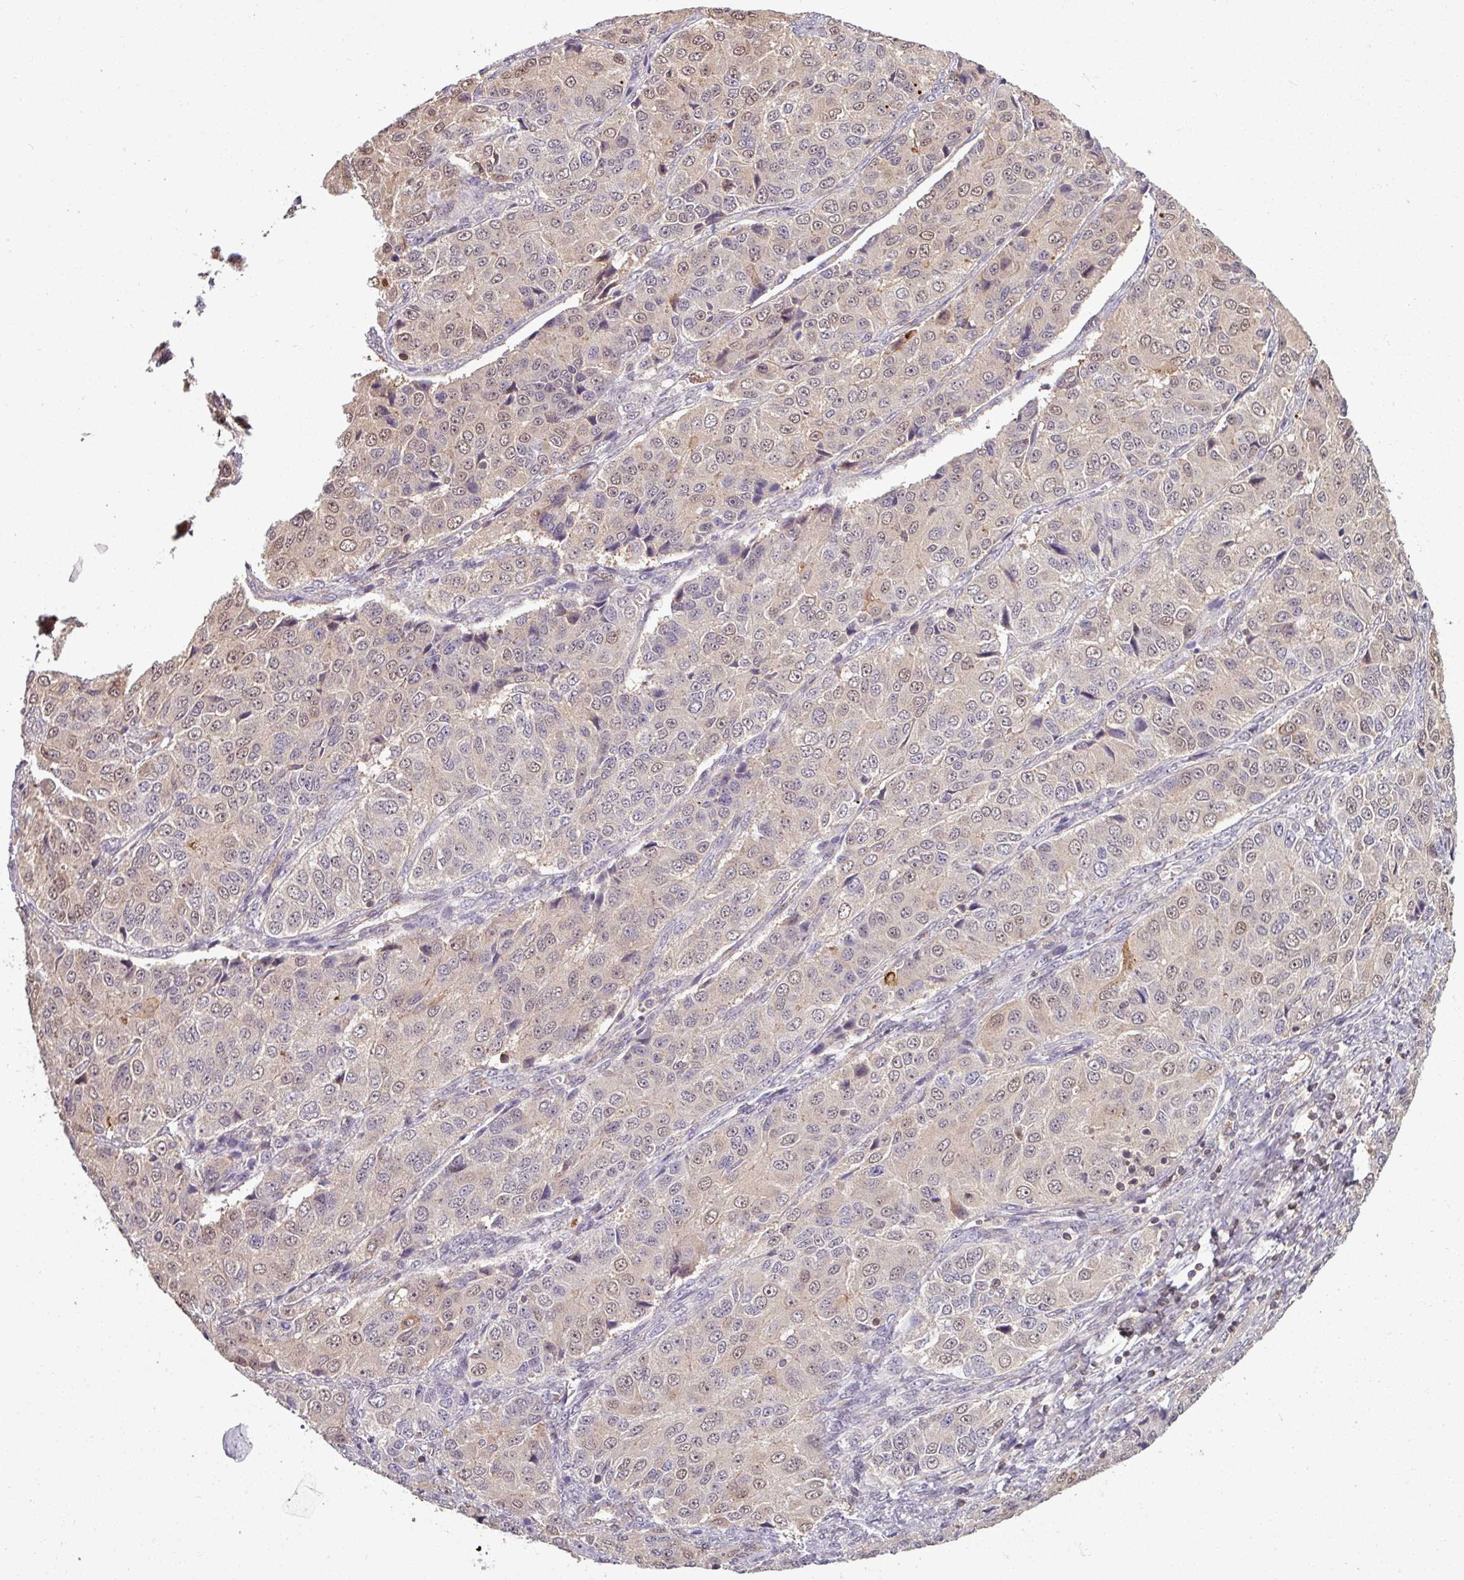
{"staining": {"intensity": "weak", "quantity": "25%-75%", "location": "cytoplasmic/membranous,nuclear"}, "tissue": "ovarian cancer", "cell_type": "Tumor cells", "image_type": "cancer", "snomed": [{"axis": "morphology", "description": "Carcinoma, endometroid"}, {"axis": "topography", "description": "Ovary"}], "caption": "The micrograph displays staining of endometroid carcinoma (ovarian), revealing weak cytoplasmic/membranous and nuclear protein positivity (brown color) within tumor cells. (DAB (3,3'-diaminobenzidine) = brown stain, brightfield microscopy at high magnification).", "gene": "TUSC3", "patient": {"sex": "female", "age": 51}}